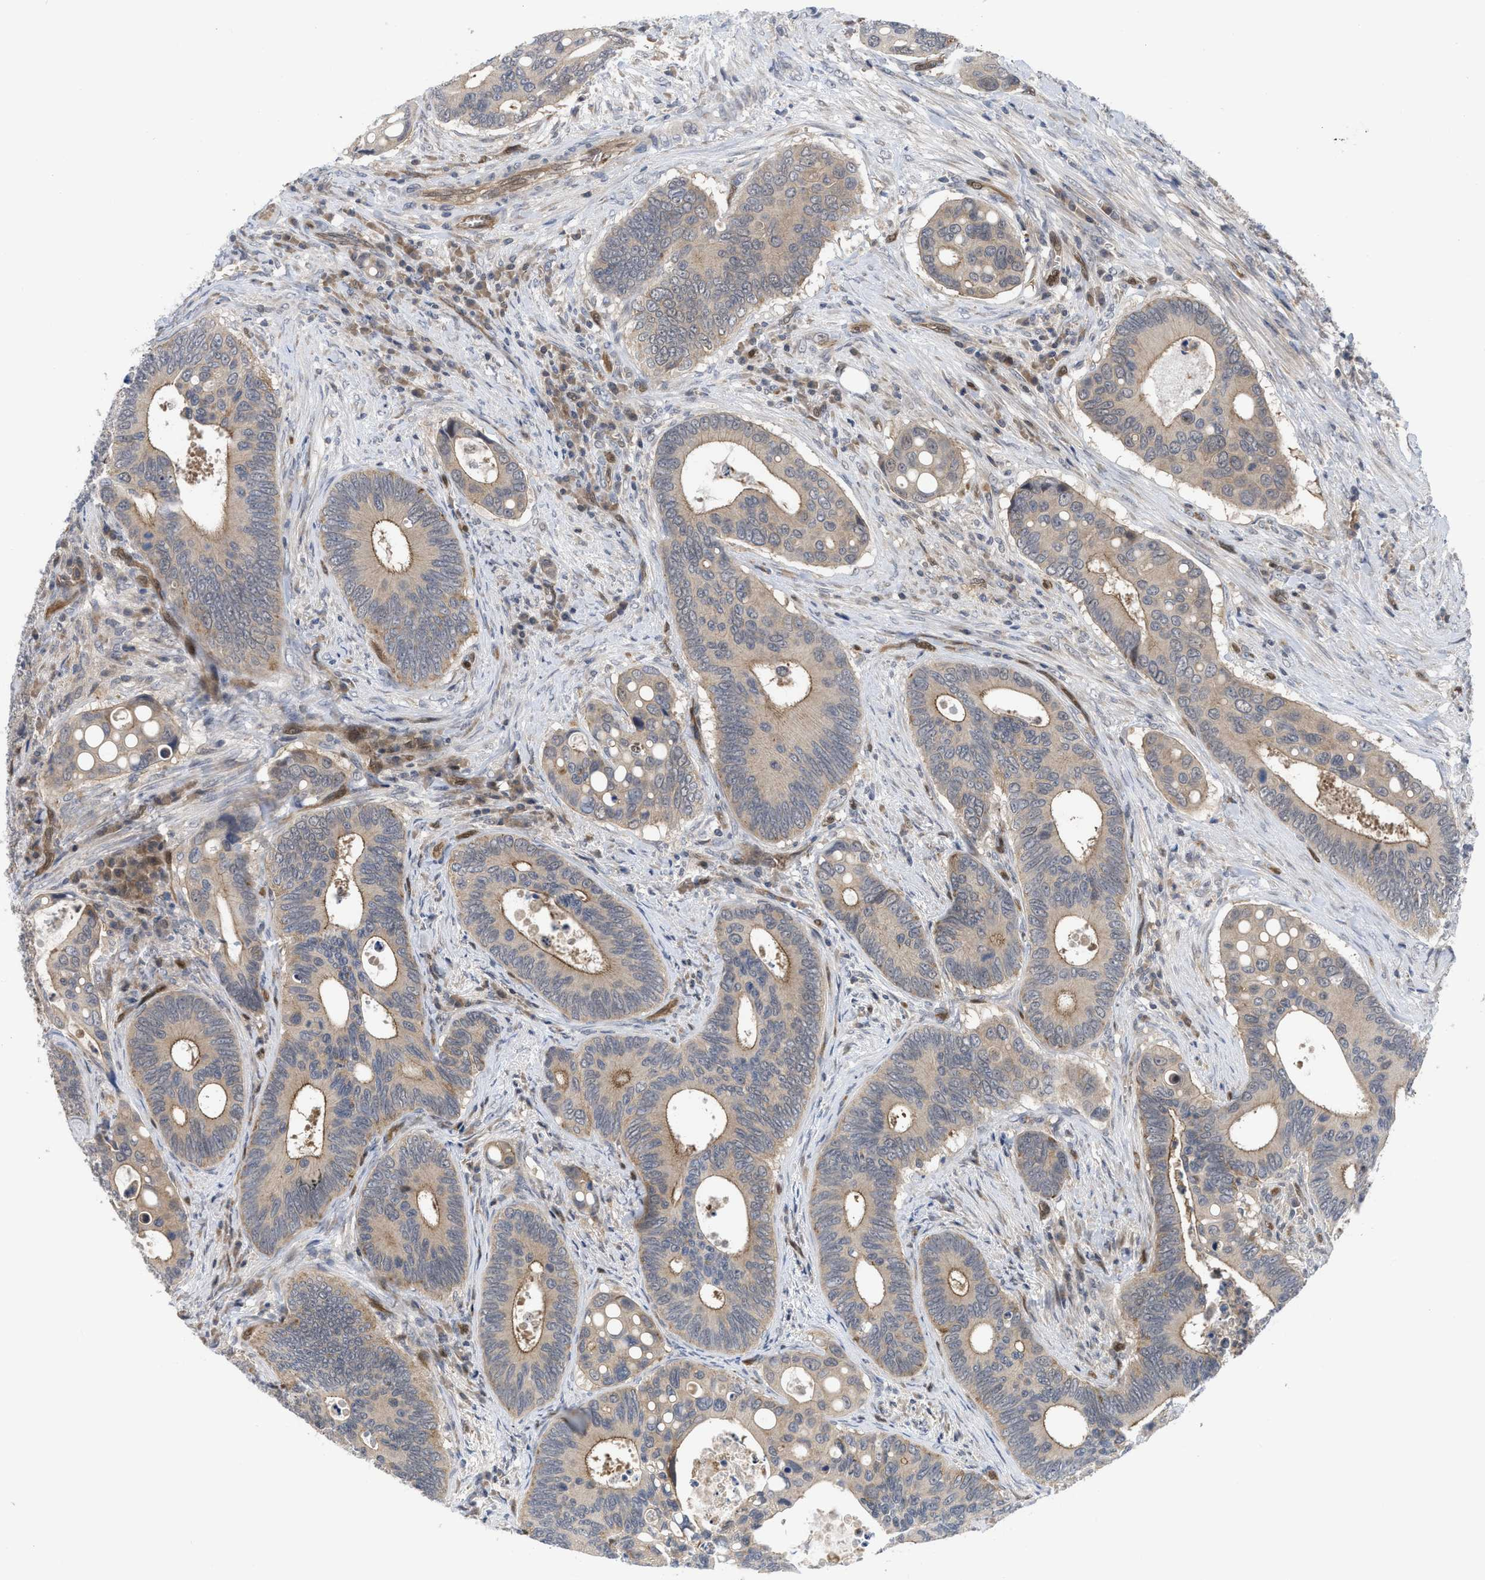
{"staining": {"intensity": "weak", "quantity": ">75%", "location": "cytoplasmic/membranous"}, "tissue": "colorectal cancer", "cell_type": "Tumor cells", "image_type": "cancer", "snomed": [{"axis": "morphology", "description": "Inflammation, NOS"}, {"axis": "morphology", "description": "Adenocarcinoma, NOS"}, {"axis": "topography", "description": "Colon"}], "caption": "Colorectal cancer stained with a brown dye displays weak cytoplasmic/membranous positive expression in approximately >75% of tumor cells.", "gene": "LDAF1", "patient": {"sex": "male", "age": 72}}